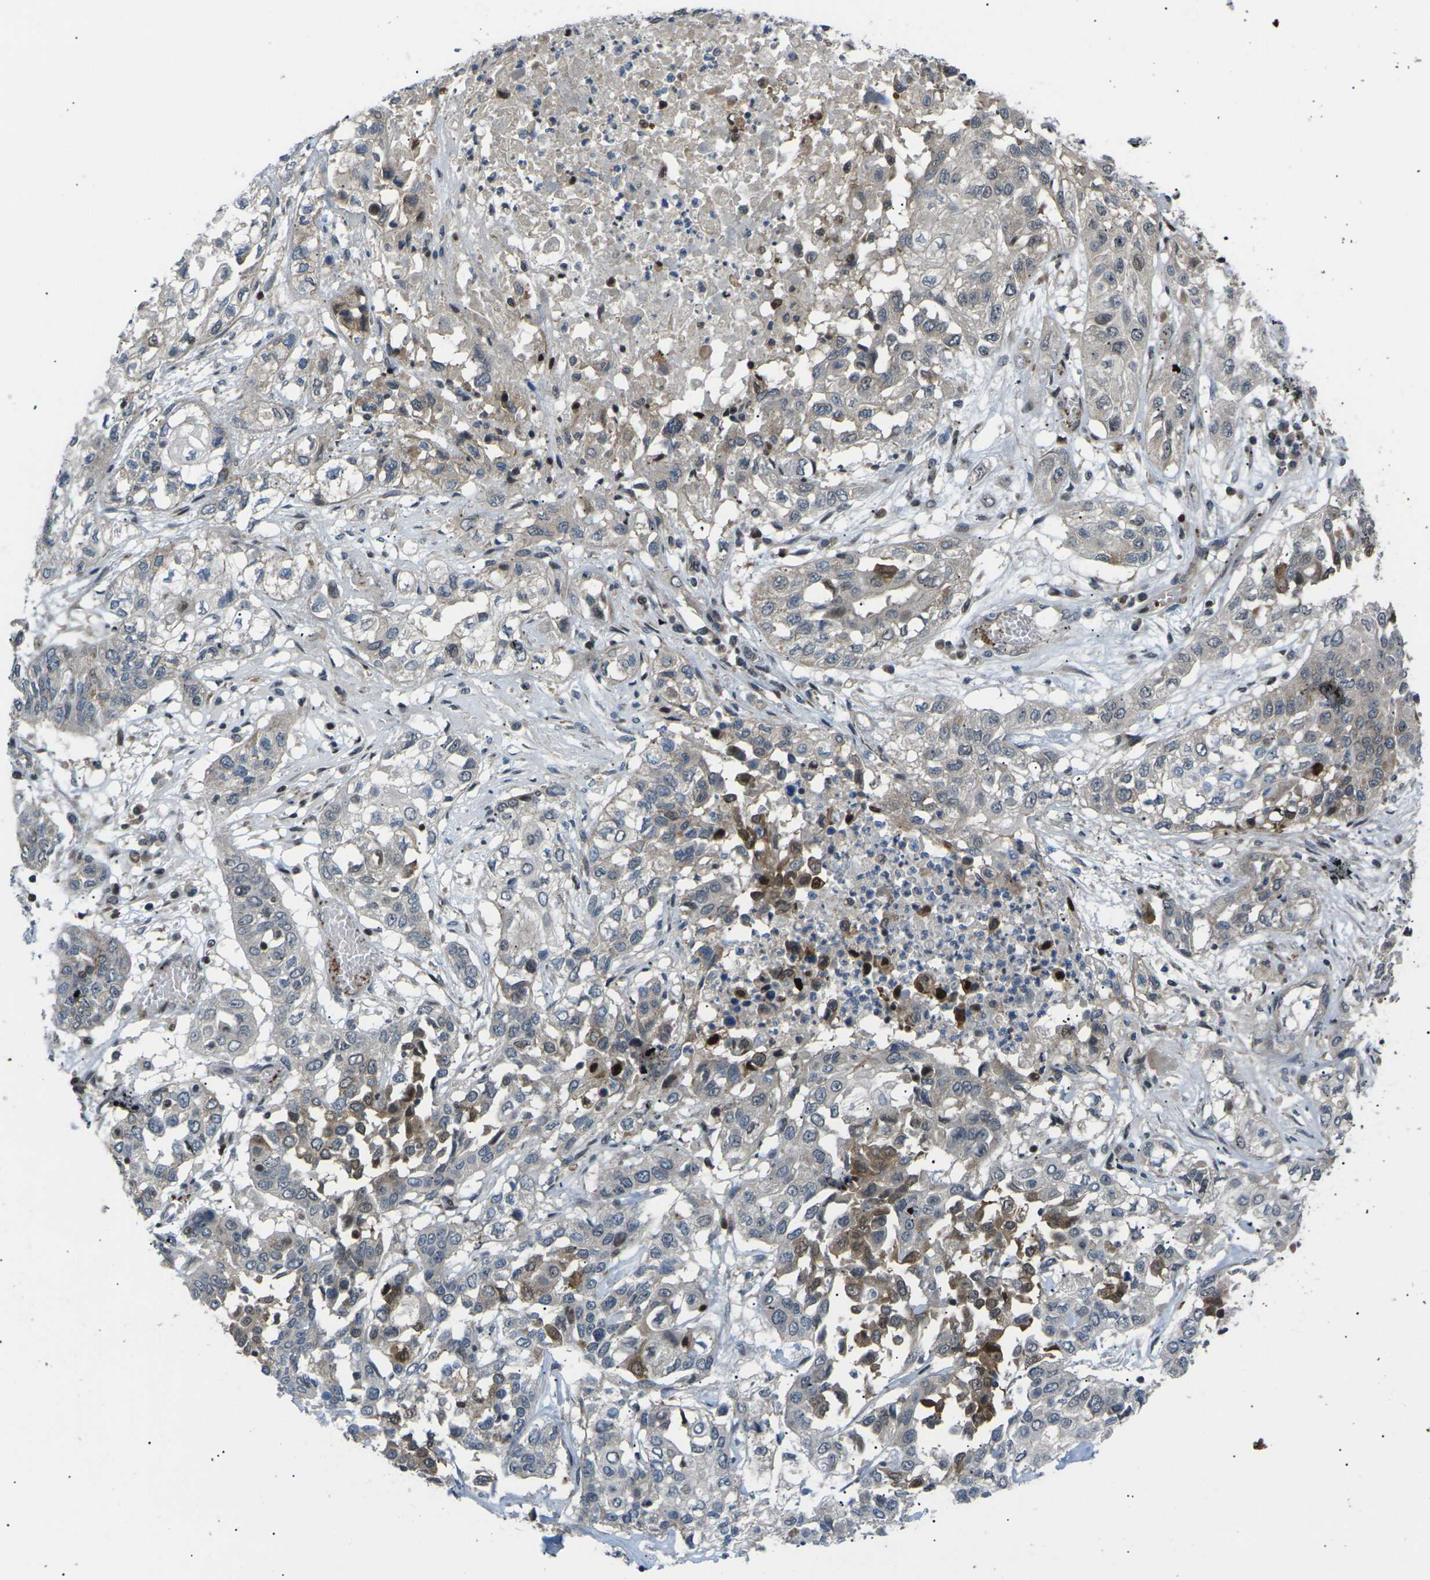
{"staining": {"intensity": "negative", "quantity": "none", "location": "none"}, "tissue": "lung cancer", "cell_type": "Tumor cells", "image_type": "cancer", "snomed": [{"axis": "morphology", "description": "Squamous cell carcinoma, NOS"}, {"axis": "topography", "description": "Lung"}], "caption": "A high-resolution photomicrograph shows immunohistochemistry staining of lung cancer (squamous cell carcinoma), which demonstrates no significant positivity in tumor cells.", "gene": "RPS6KA3", "patient": {"sex": "male", "age": 71}}